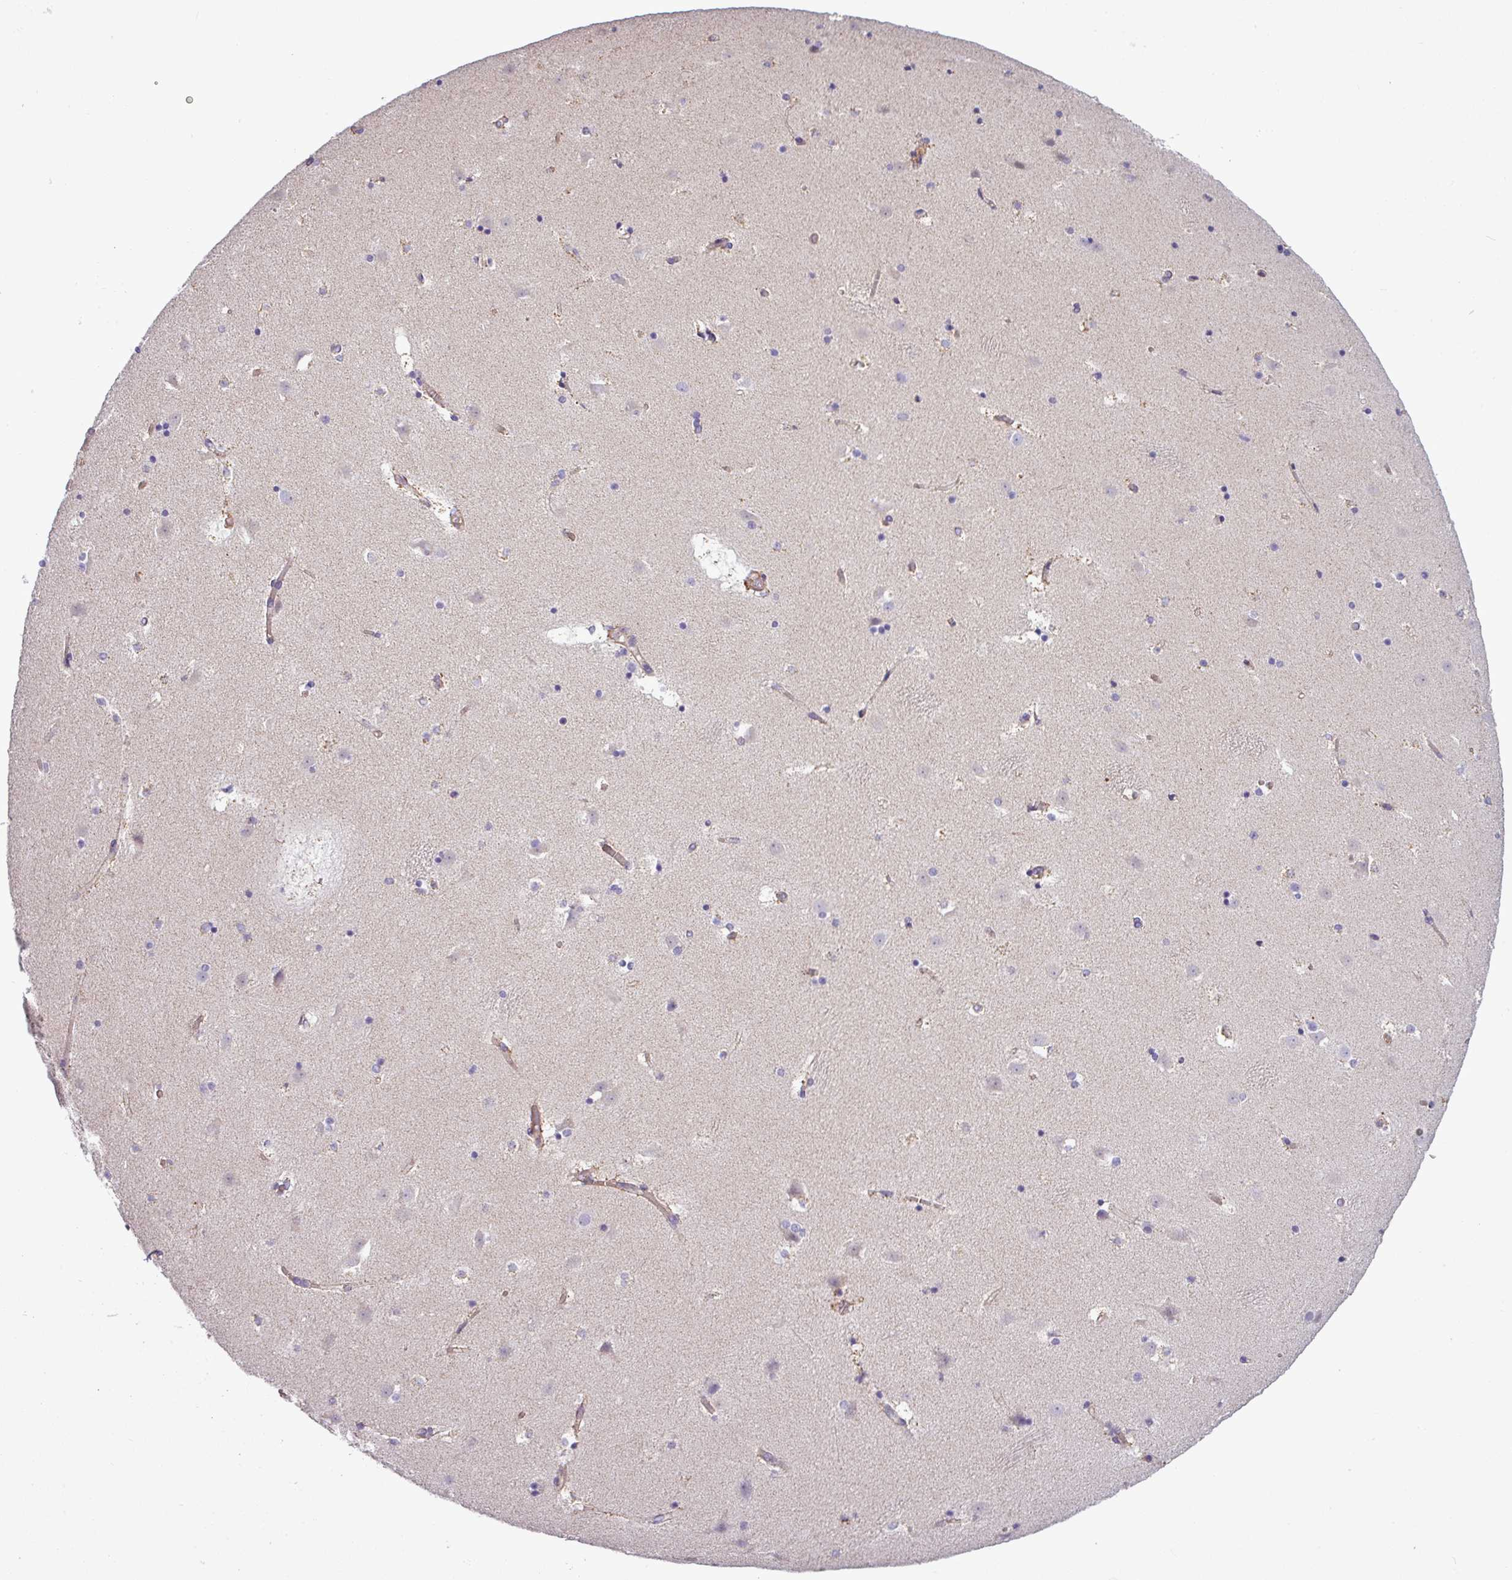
{"staining": {"intensity": "negative", "quantity": "none", "location": "none"}, "tissue": "caudate", "cell_type": "Glial cells", "image_type": "normal", "snomed": [{"axis": "morphology", "description": "Normal tissue, NOS"}, {"axis": "topography", "description": "Lateral ventricle wall"}], "caption": "Immunohistochemical staining of normal human caudate shows no significant staining in glial cells. The staining is performed using DAB (3,3'-diaminobenzidine) brown chromogen with nuclei counter-stained in using hematoxylin.", "gene": "BTN2A2", "patient": {"sex": "male", "age": 45}}